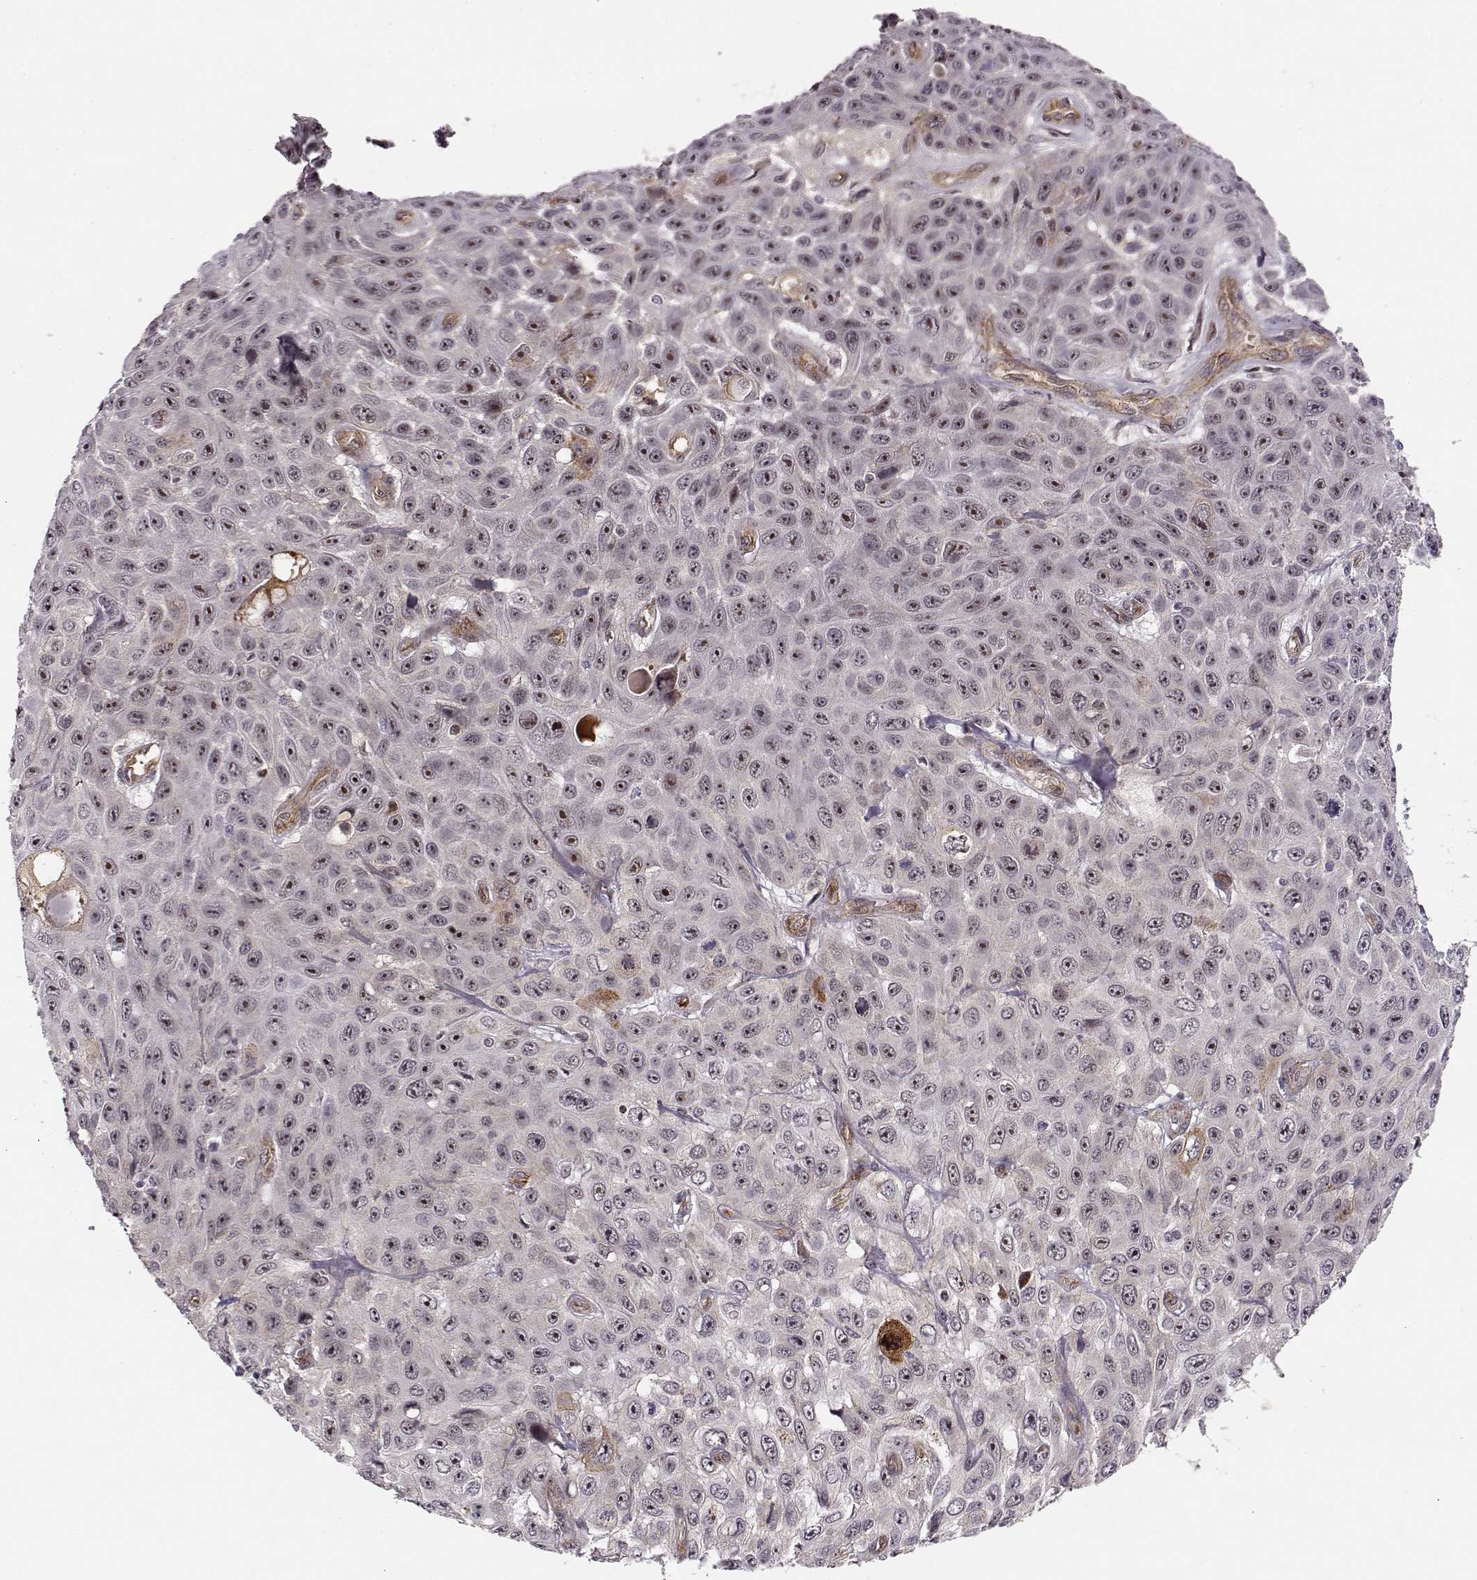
{"staining": {"intensity": "moderate", "quantity": "25%-75%", "location": "nuclear"}, "tissue": "skin cancer", "cell_type": "Tumor cells", "image_type": "cancer", "snomed": [{"axis": "morphology", "description": "Squamous cell carcinoma, NOS"}, {"axis": "topography", "description": "Skin"}], "caption": "Brown immunohistochemical staining in human squamous cell carcinoma (skin) exhibits moderate nuclear staining in about 25%-75% of tumor cells.", "gene": "CIR1", "patient": {"sex": "male", "age": 82}}